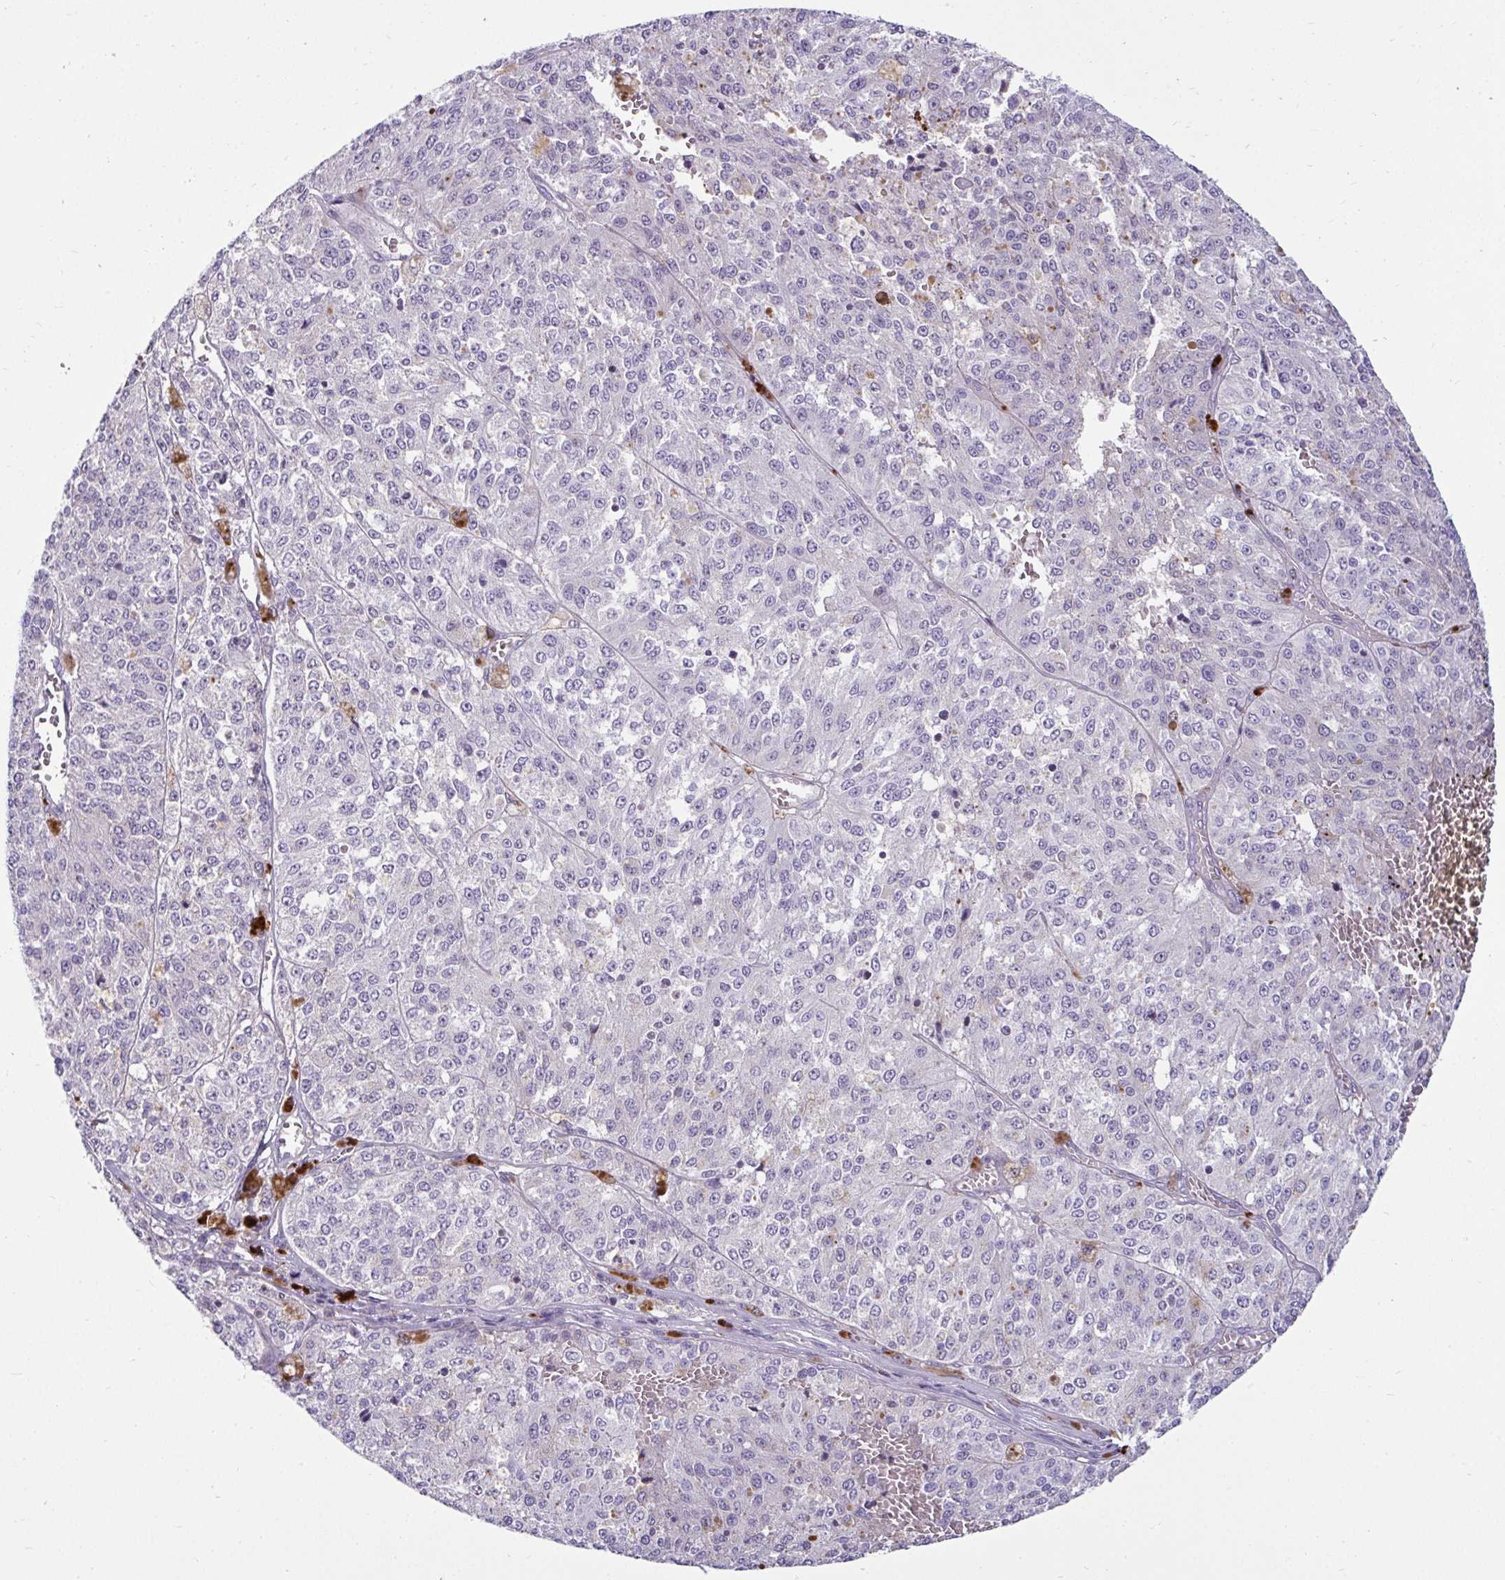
{"staining": {"intensity": "negative", "quantity": "none", "location": "none"}, "tissue": "melanoma", "cell_type": "Tumor cells", "image_type": "cancer", "snomed": [{"axis": "morphology", "description": "Malignant melanoma, Metastatic site"}, {"axis": "topography", "description": "Lymph node"}], "caption": "DAB (3,3'-diaminobenzidine) immunohistochemical staining of malignant melanoma (metastatic site) exhibits no significant positivity in tumor cells.", "gene": "CTSZ", "patient": {"sex": "female", "age": 64}}